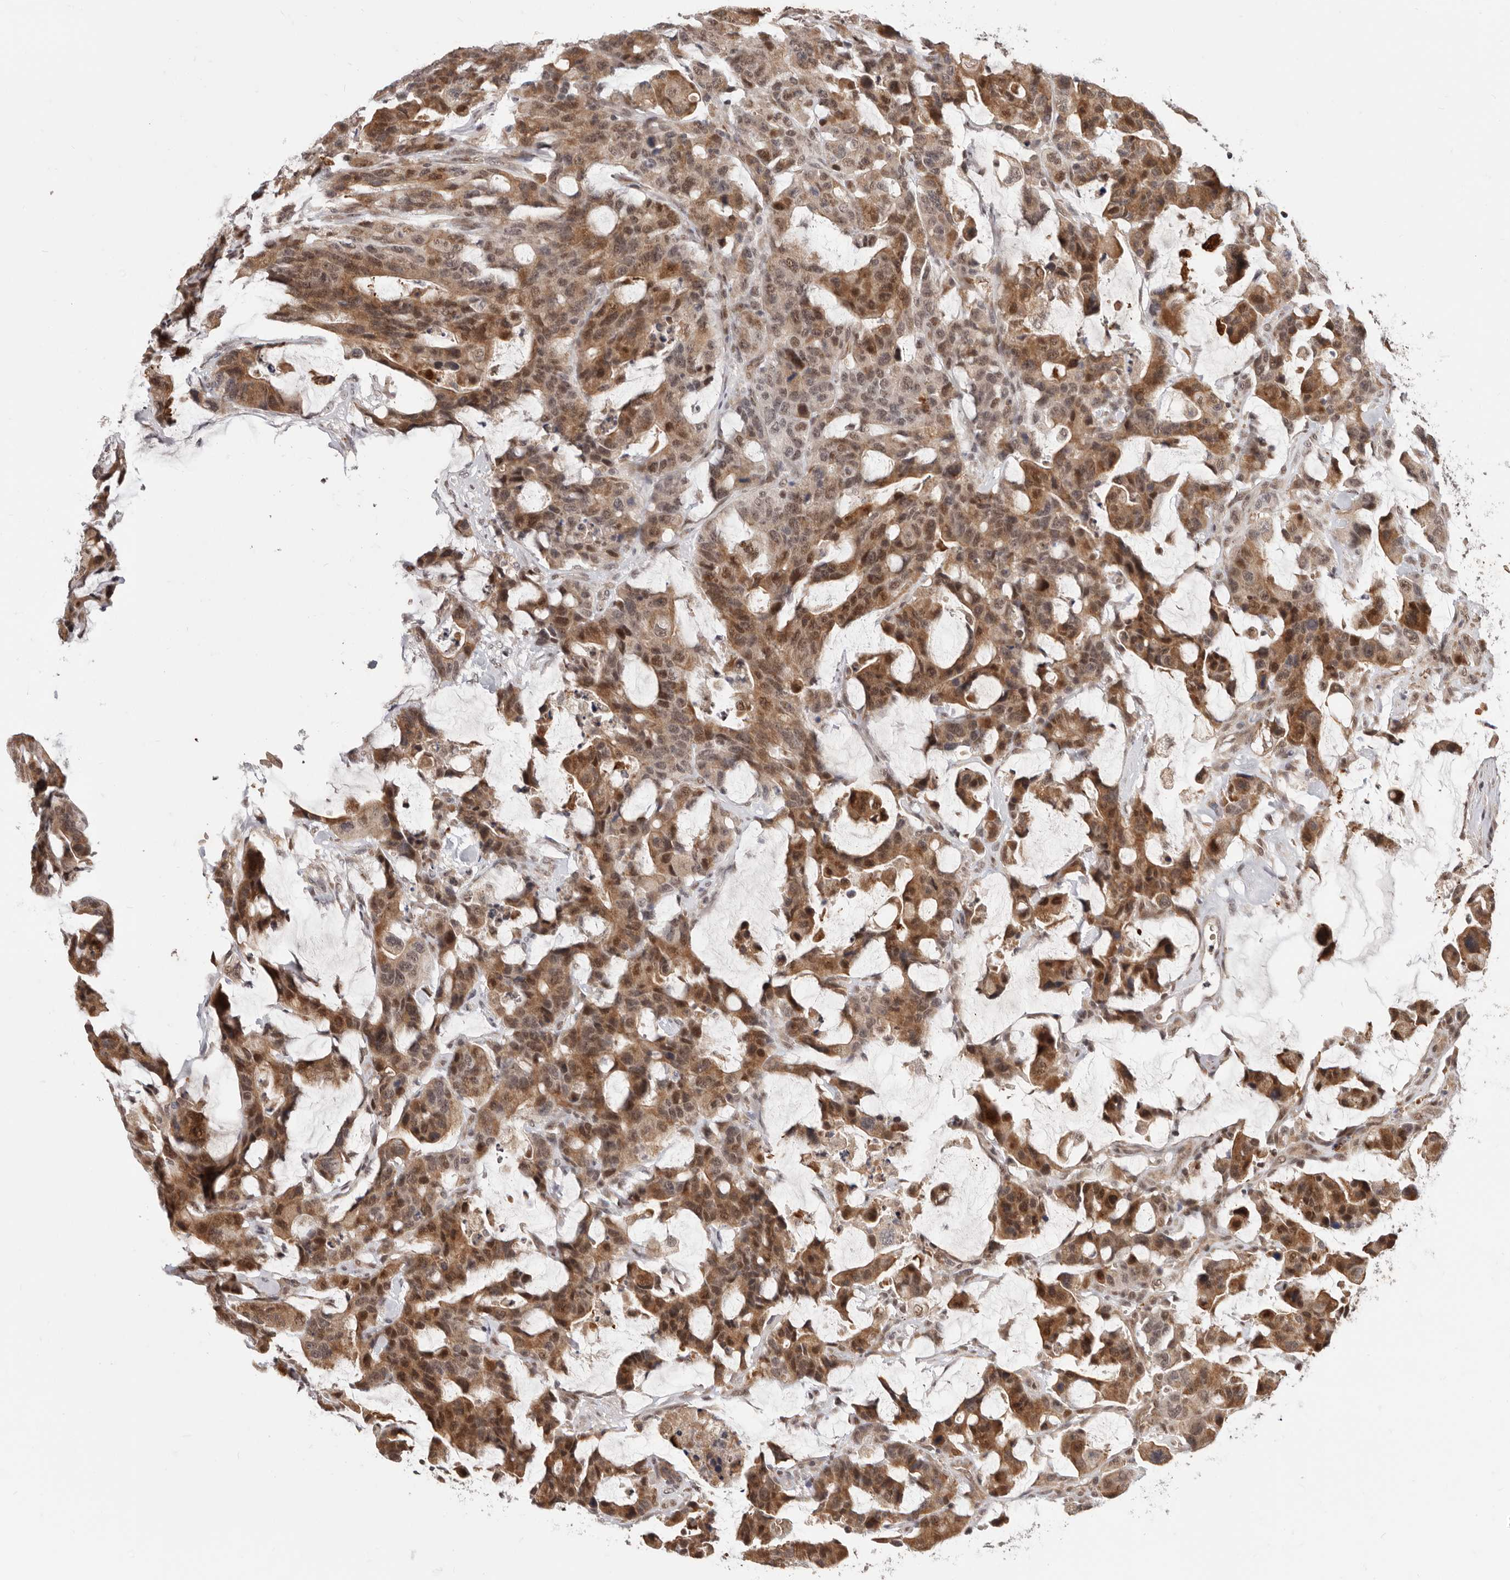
{"staining": {"intensity": "moderate", "quantity": ">75%", "location": "cytoplasmic/membranous,nuclear"}, "tissue": "colorectal cancer", "cell_type": "Tumor cells", "image_type": "cancer", "snomed": [{"axis": "morphology", "description": "Adenocarcinoma, NOS"}, {"axis": "topography", "description": "Colon"}], "caption": "Immunohistochemistry micrograph of human adenocarcinoma (colorectal) stained for a protein (brown), which demonstrates medium levels of moderate cytoplasmic/membranous and nuclear staining in approximately >75% of tumor cells.", "gene": "NCOA3", "patient": {"sex": "male", "age": 76}}